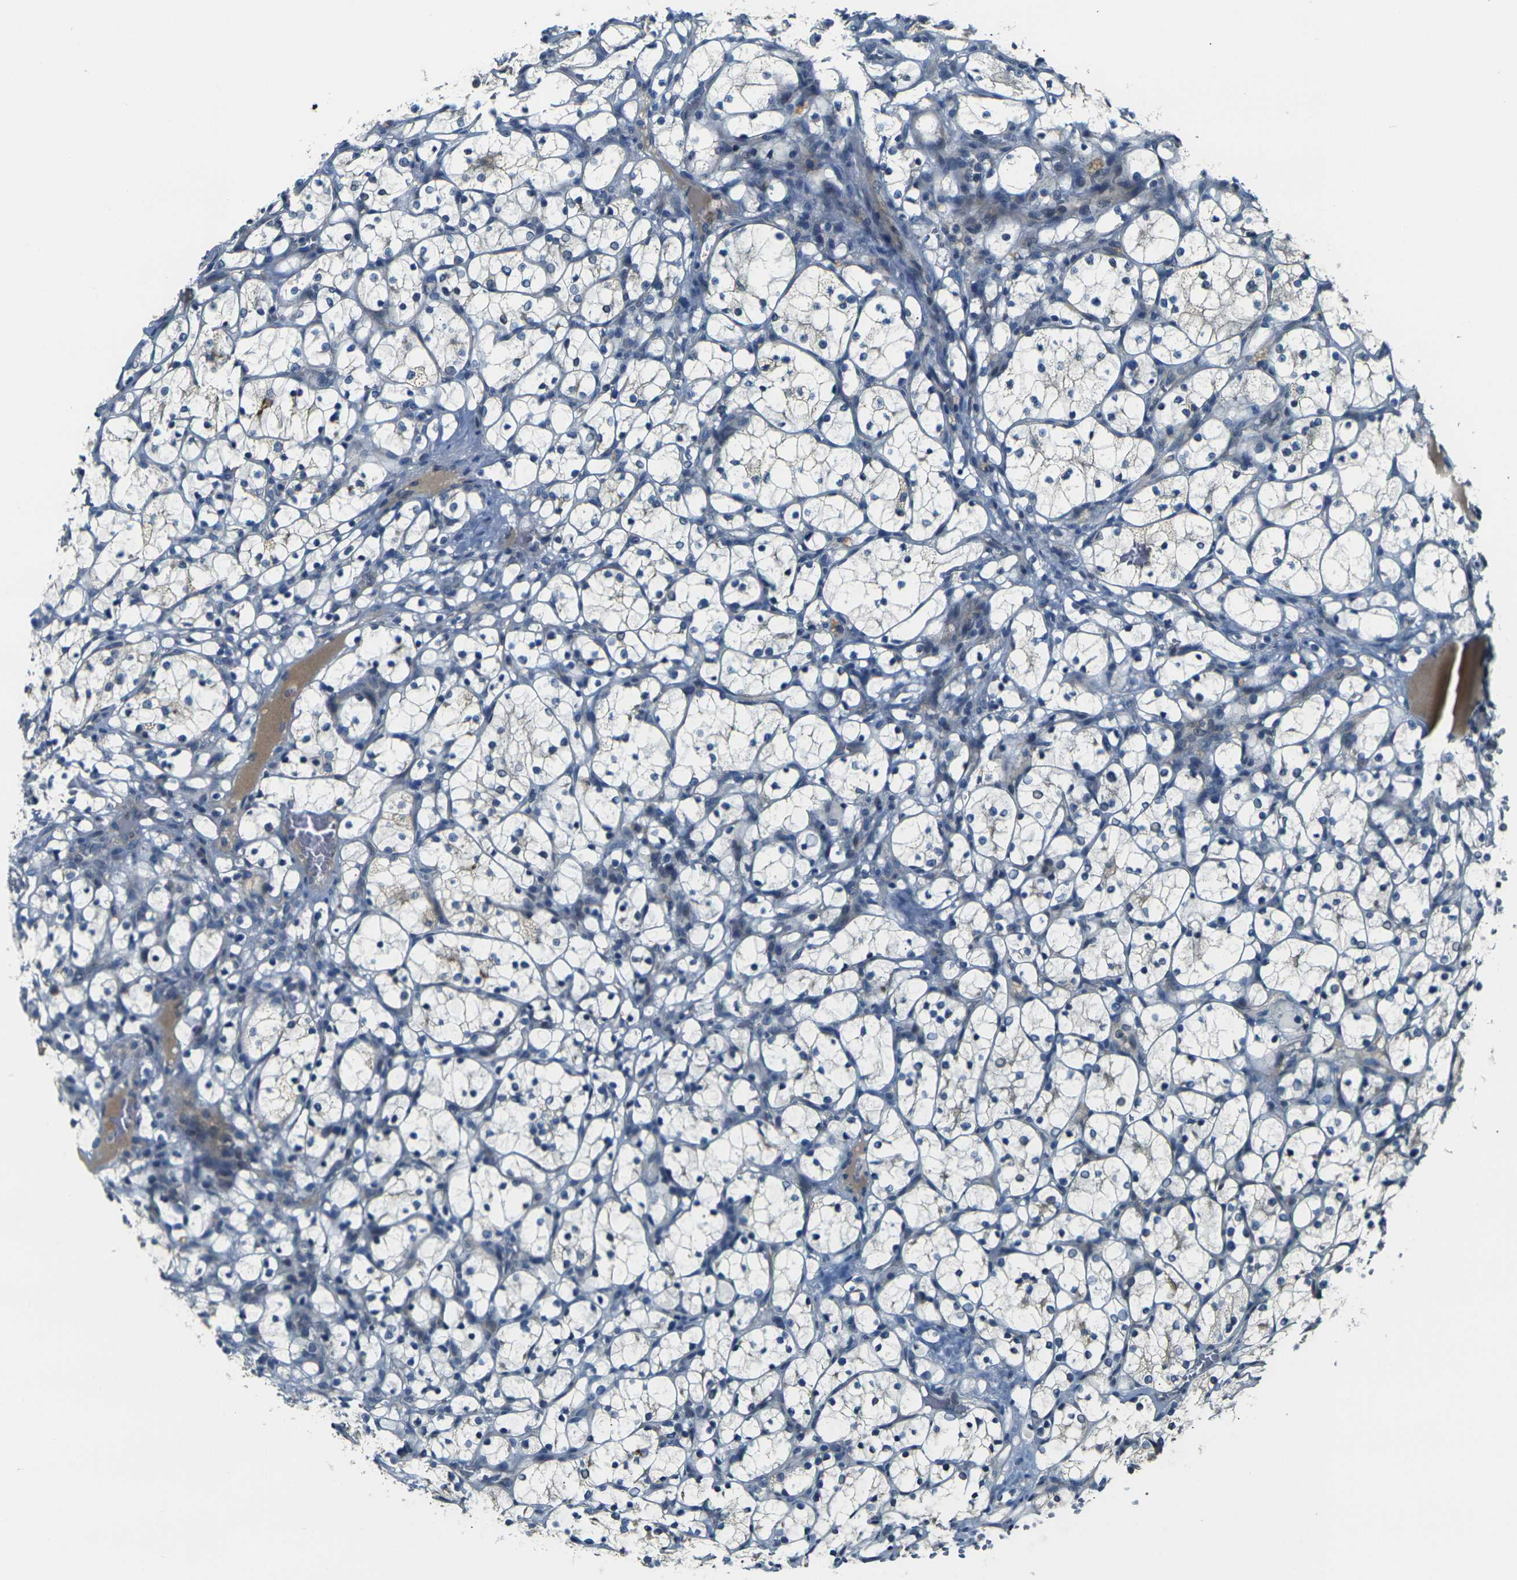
{"staining": {"intensity": "negative", "quantity": "none", "location": "none"}, "tissue": "renal cancer", "cell_type": "Tumor cells", "image_type": "cancer", "snomed": [{"axis": "morphology", "description": "Adenocarcinoma, NOS"}, {"axis": "topography", "description": "Kidney"}], "caption": "Tumor cells show no significant protein expression in renal cancer (adenocarcinoma).", "gene": "SHISAL2B", "patient": {"sex": "female", "age": 69}}